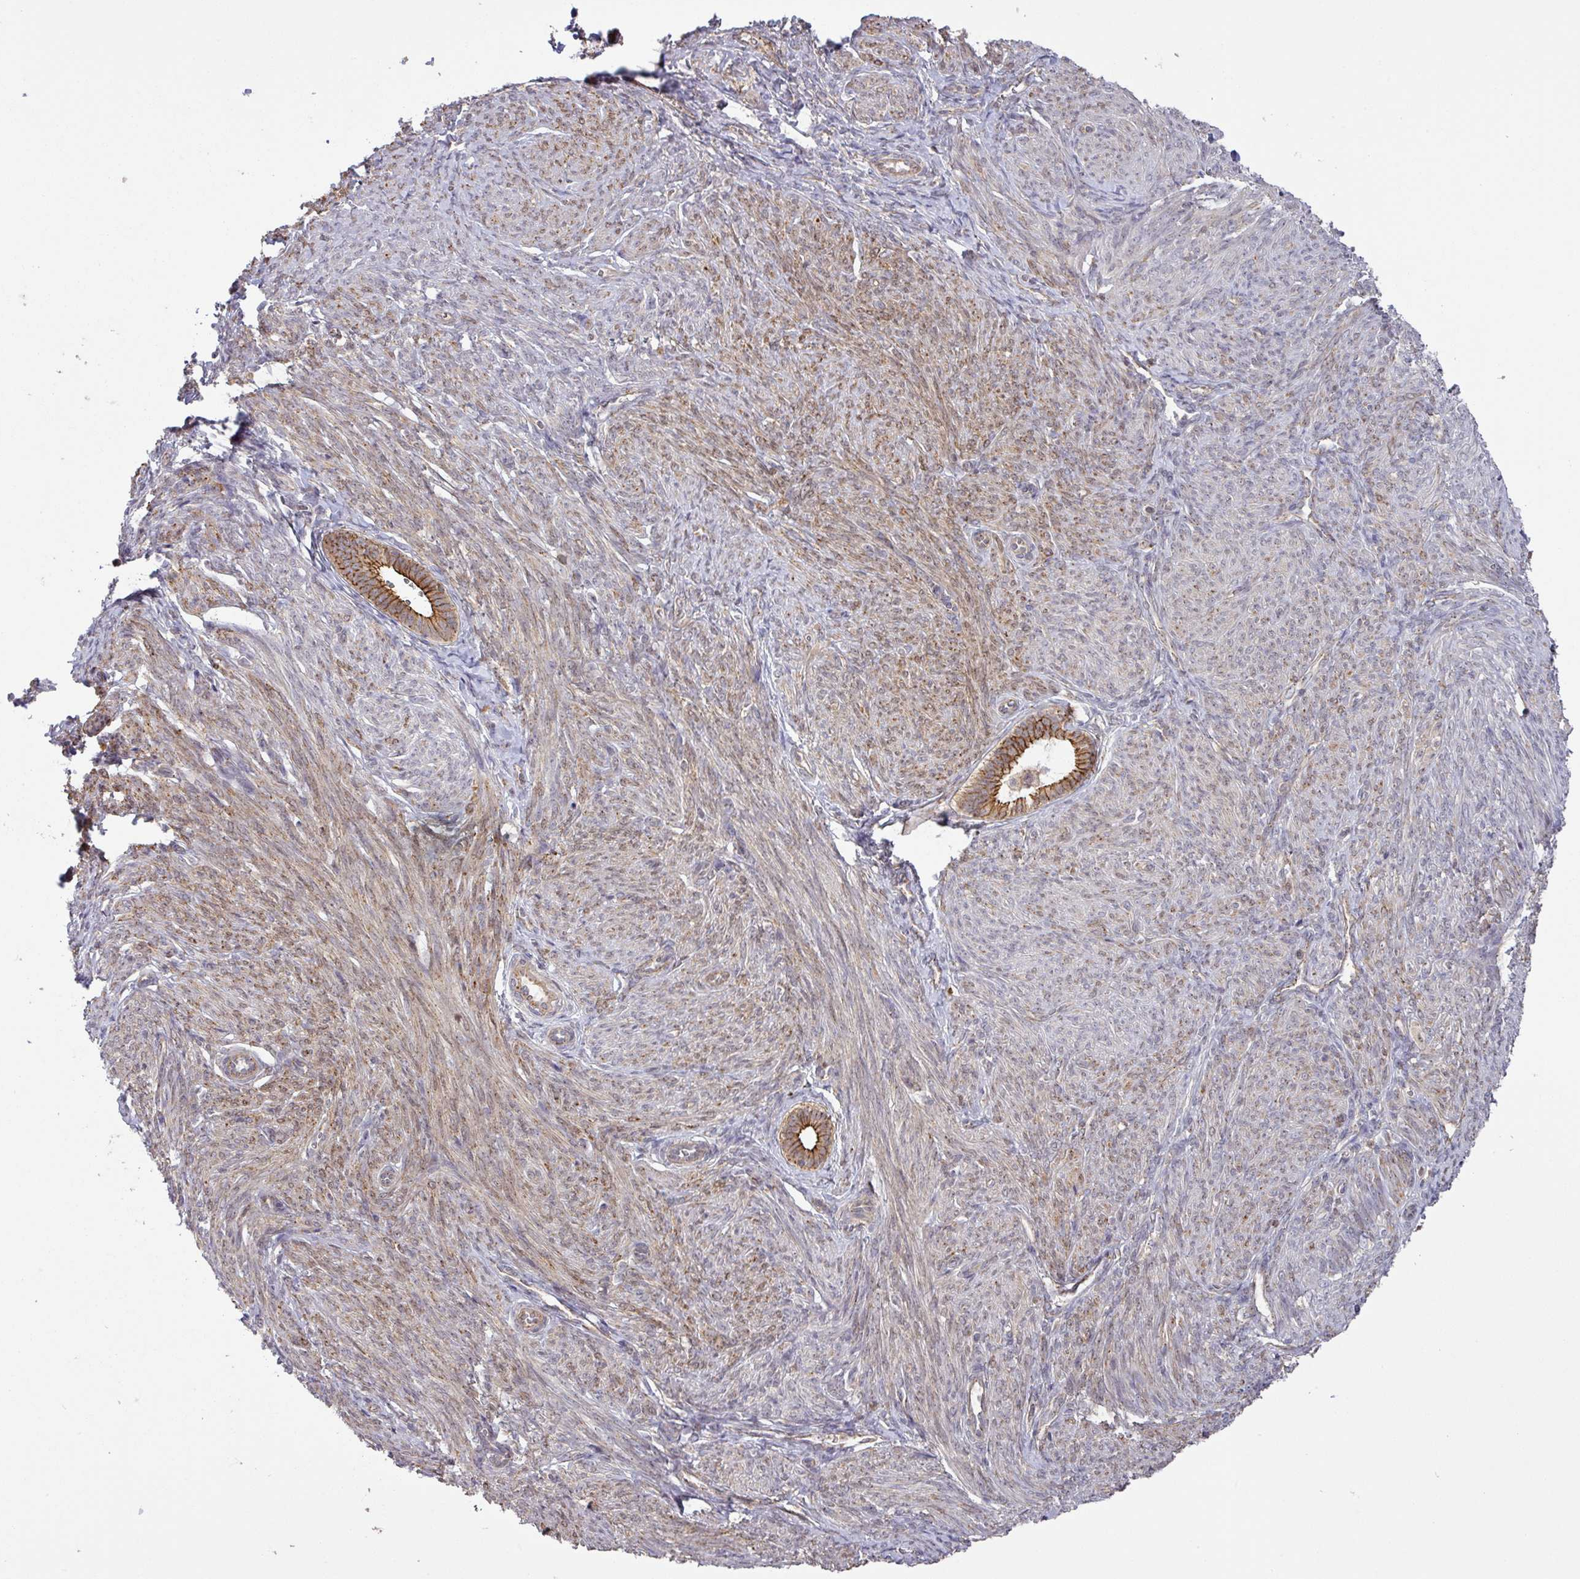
{"staining": {"intensity": "strong", "quantity": ">75%", "location": "cytoplasmic/membranous"}, "tissue": "endometrial cancer", "cell_type": "Tumor cells", "image_type": "cancer", "snomed": [{"axis": "morphology", "description": "Adenocarcinoma, NOS"}, {"axis": "topography", "description": "Endometrium"}], "caption": "Strong cytoplasmic/membranous protein positivity is appreciated in about >75% of tumor cells in adenocarcinoma (endometrial).", "gene": "CCDC121", "patient": {"sex": "female", "age": 87}}